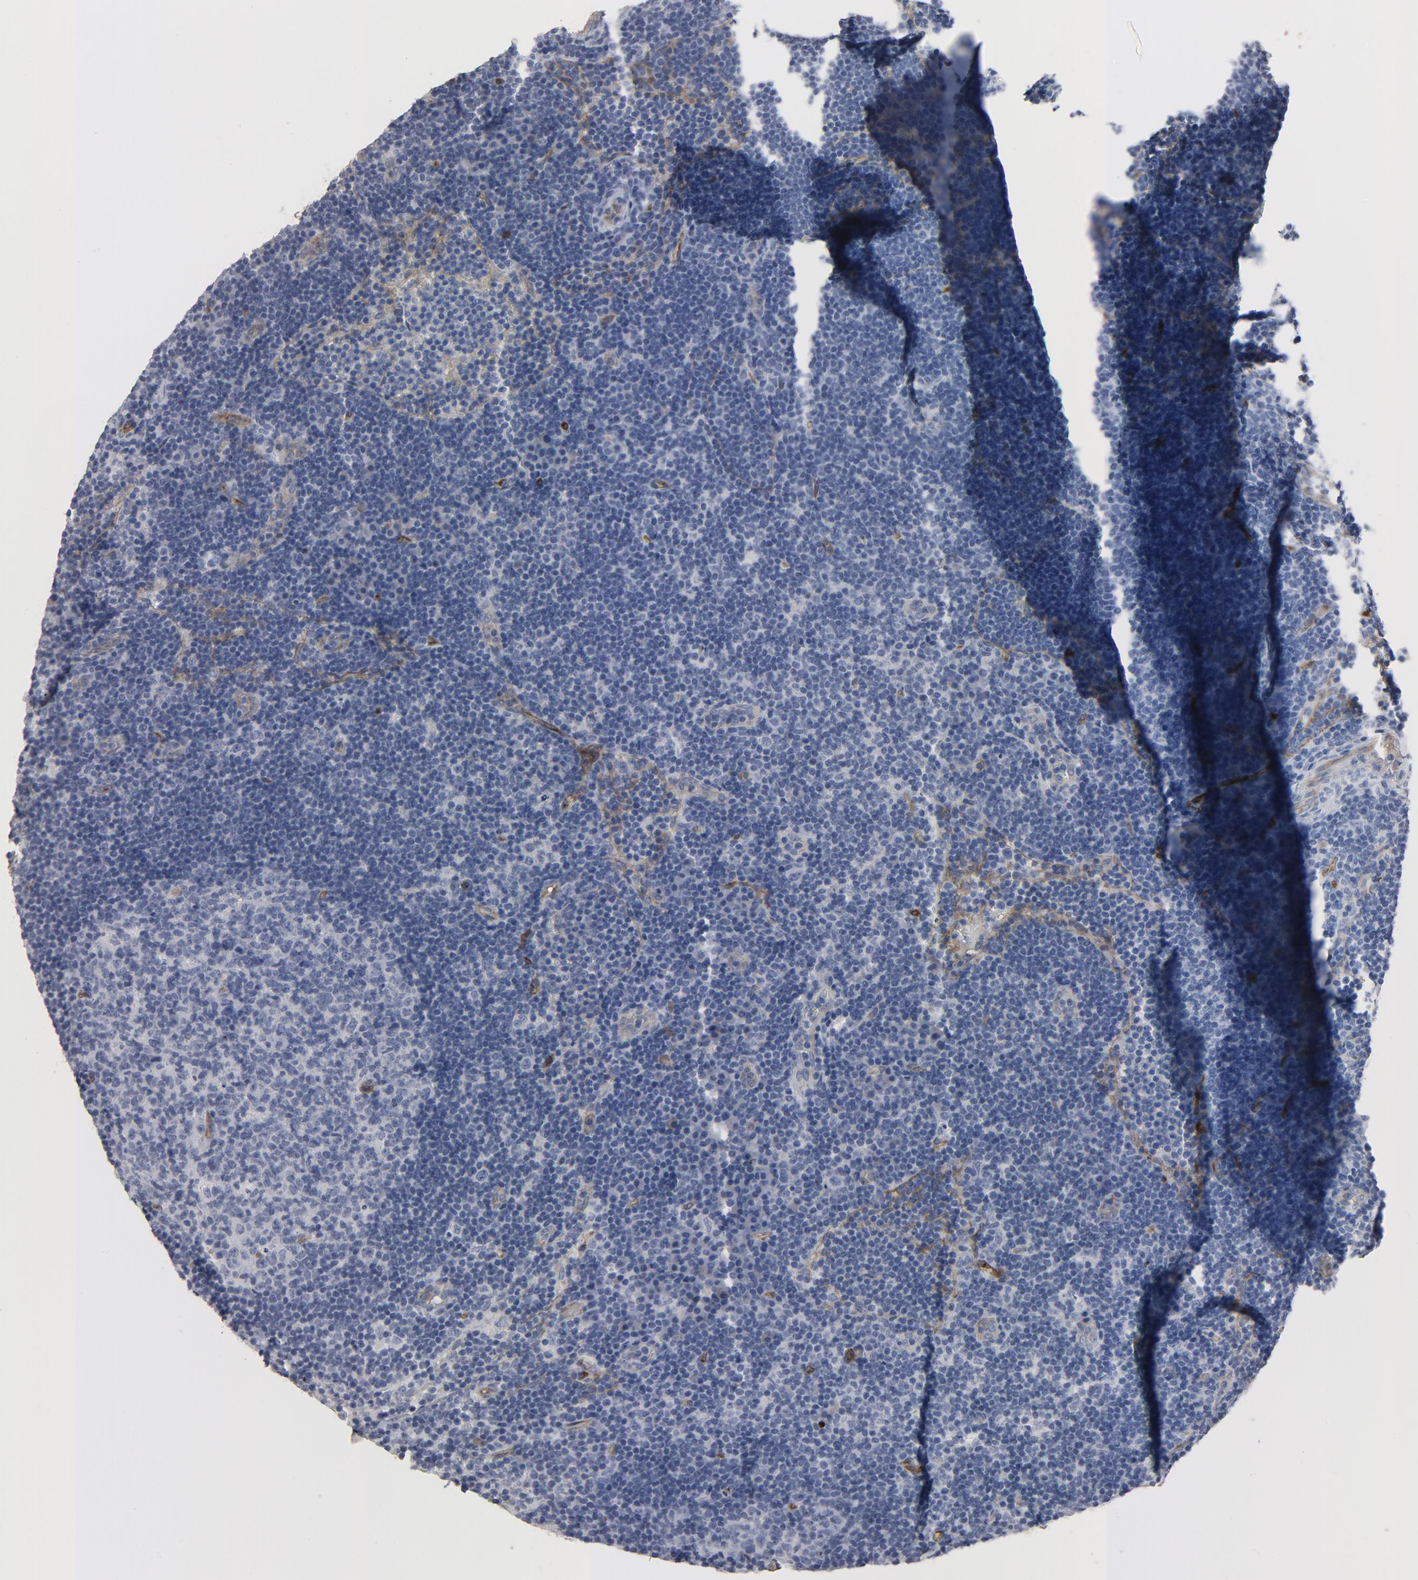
{"staining": {"intensity": "negative", "quantity": "none", "location": "none"}, "tissue": "lymph node", "cell_type": "Germinal center cells", "image_type": "normal", "snomed": [{"axis": "morphology", "description": "Normal tissue, NOS"}, {"axis": "morphology", "description": "Squamous cell carcinoma, metastatic, NOS"}, {"axis": "topography", "description": "Lymph node"}], "caption": "A high-resolution photomicrograph shows immunohistochemistry (IHC) staining of benign lymph node, which displays no significant expression in germinal center cells. (DAB IHC, high magnification).", "gene": "KDR", "patient": {"sex": "female", "age": 53}}